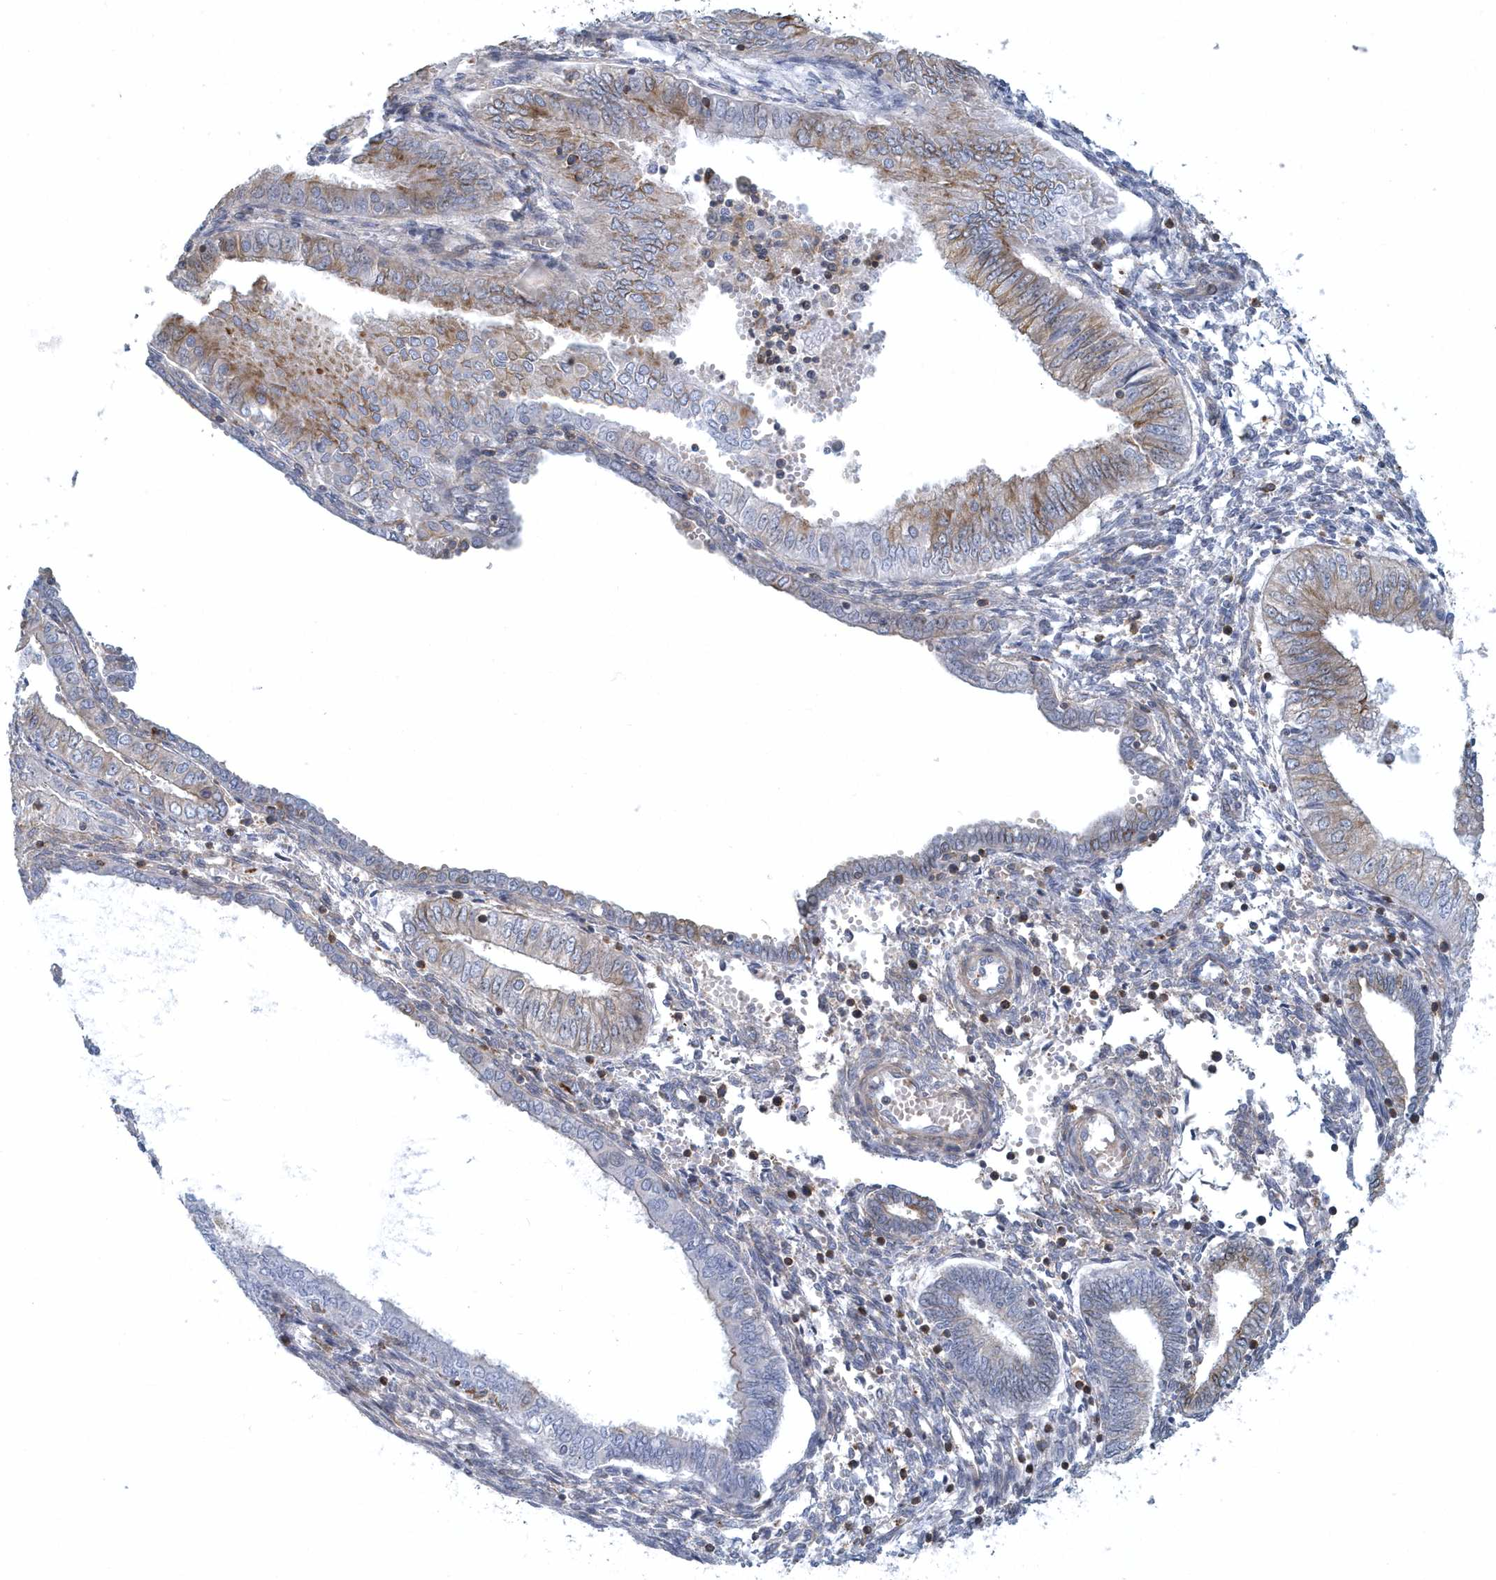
{"staining": {"intensity": "weak", "quantity": "<25%", "location": "cytoplasmic/membranous"}, "tissue": "endometrial cancer", "cell_type": "Tumor cells", "image_type": "cancer", "snomed": [{"axis": "morphology", "description": "Normal tissue, NOS"}, {"axis": "morphology", "description": "Adenocarcinoma, NOS"}, {"axis": "topography", "description": "Endometrium"}], "caption": "DAB immunohistochemical staining of adenocarcinoma (endometrial) shows no significant staining in tumor cells.", "gene": "ARAP2", "patient": {"sex": "female", "age": 53}}